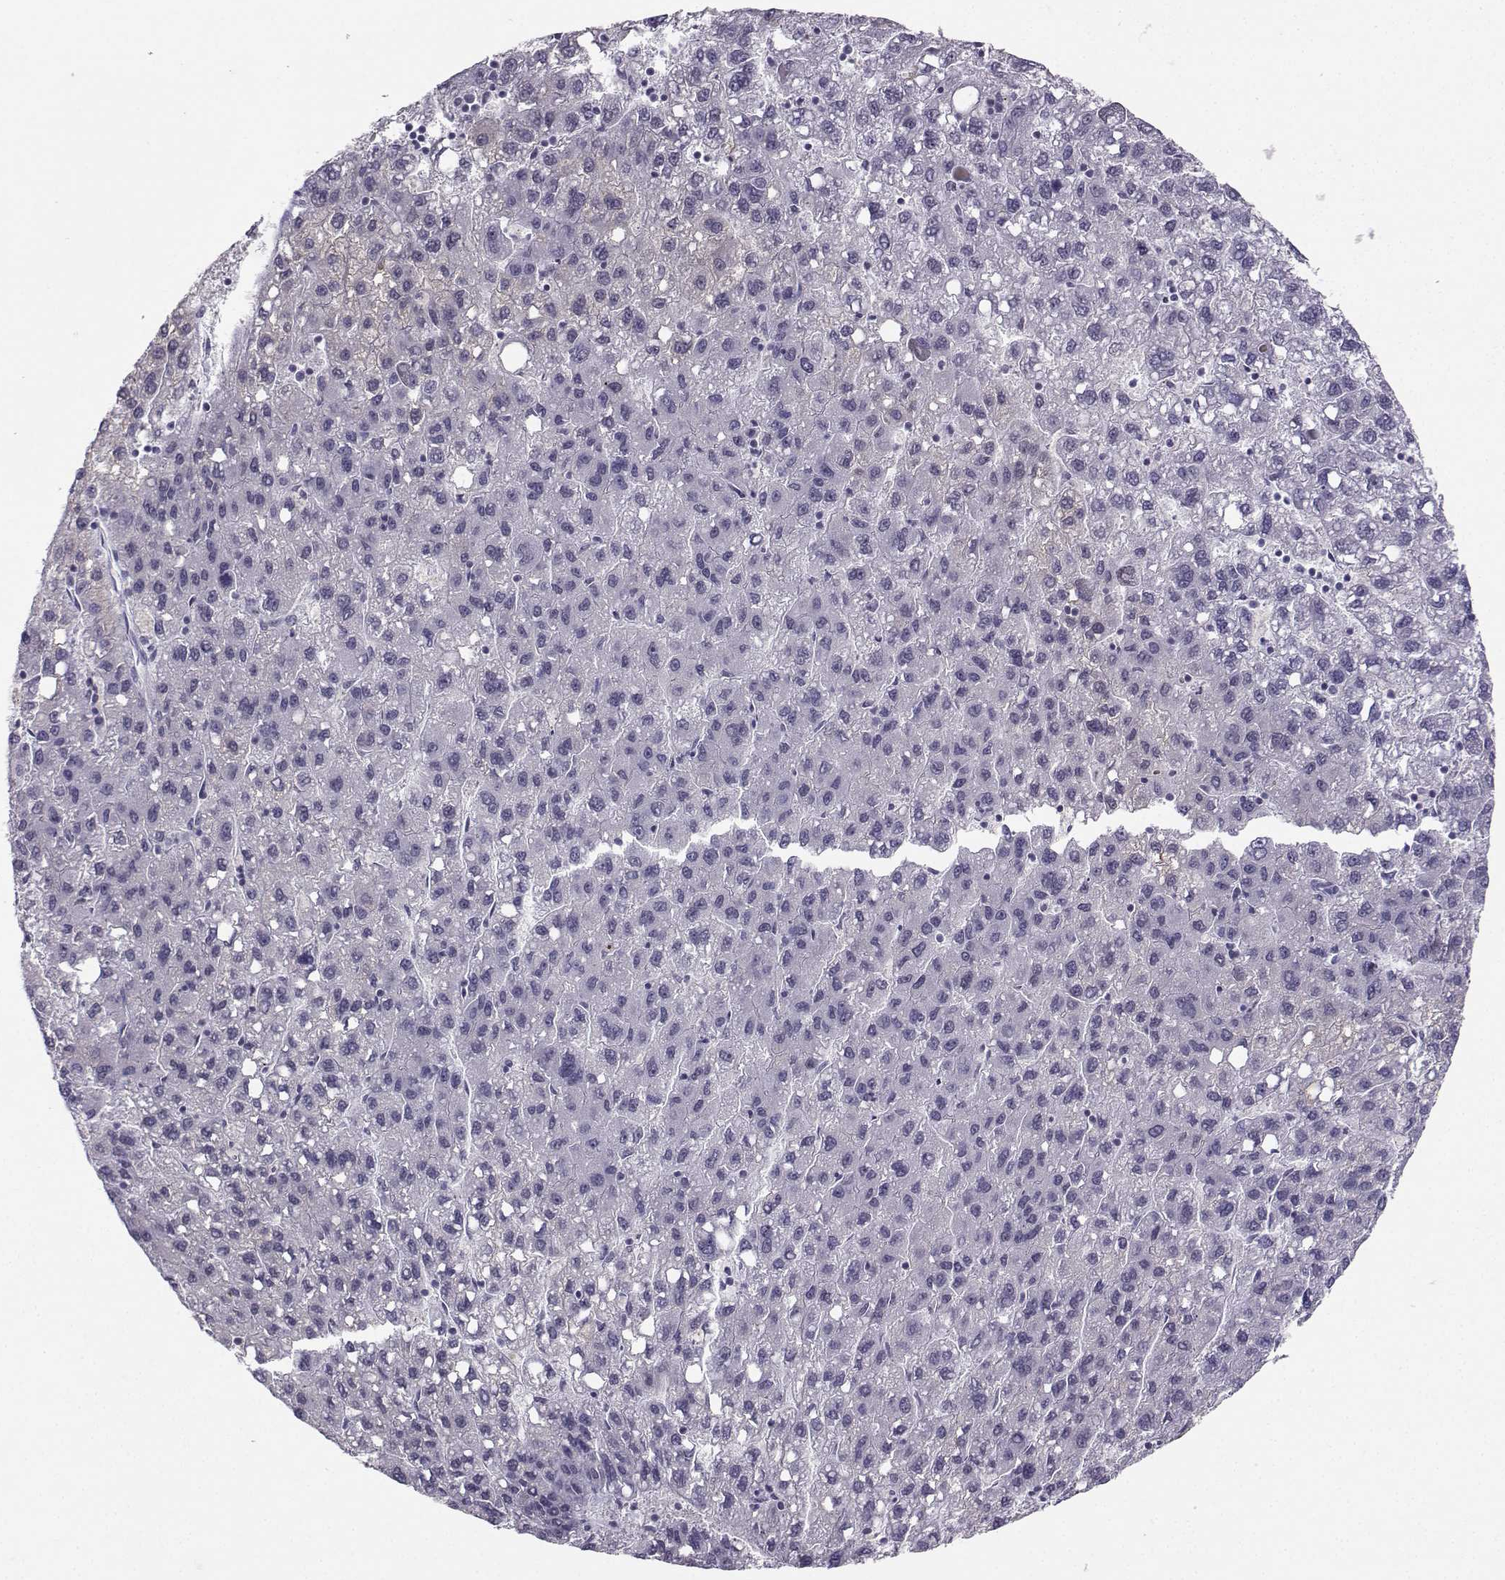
{"staining": {"intensity": "negative", "quantity": "none", "location": "none"}, "tissue": "liver cancer", "cell_type": "Tumor cells", "image_type": "cancer", "snomed": [{"axis": "morphology", "description": "Carcinoma, Hepatocellular, NOS"}, {"axis": "topography", "description": "Liver"}], "caption": "High magnification brightfield microscopy of liver cancer (hepatocellular carcinoma) stained with DAB (brown) and counterstained with hematoxylin (blue): tumor cells show no significant expression.", "gene": "LHX1", "patient": {"sex": "female", "age": 82}}